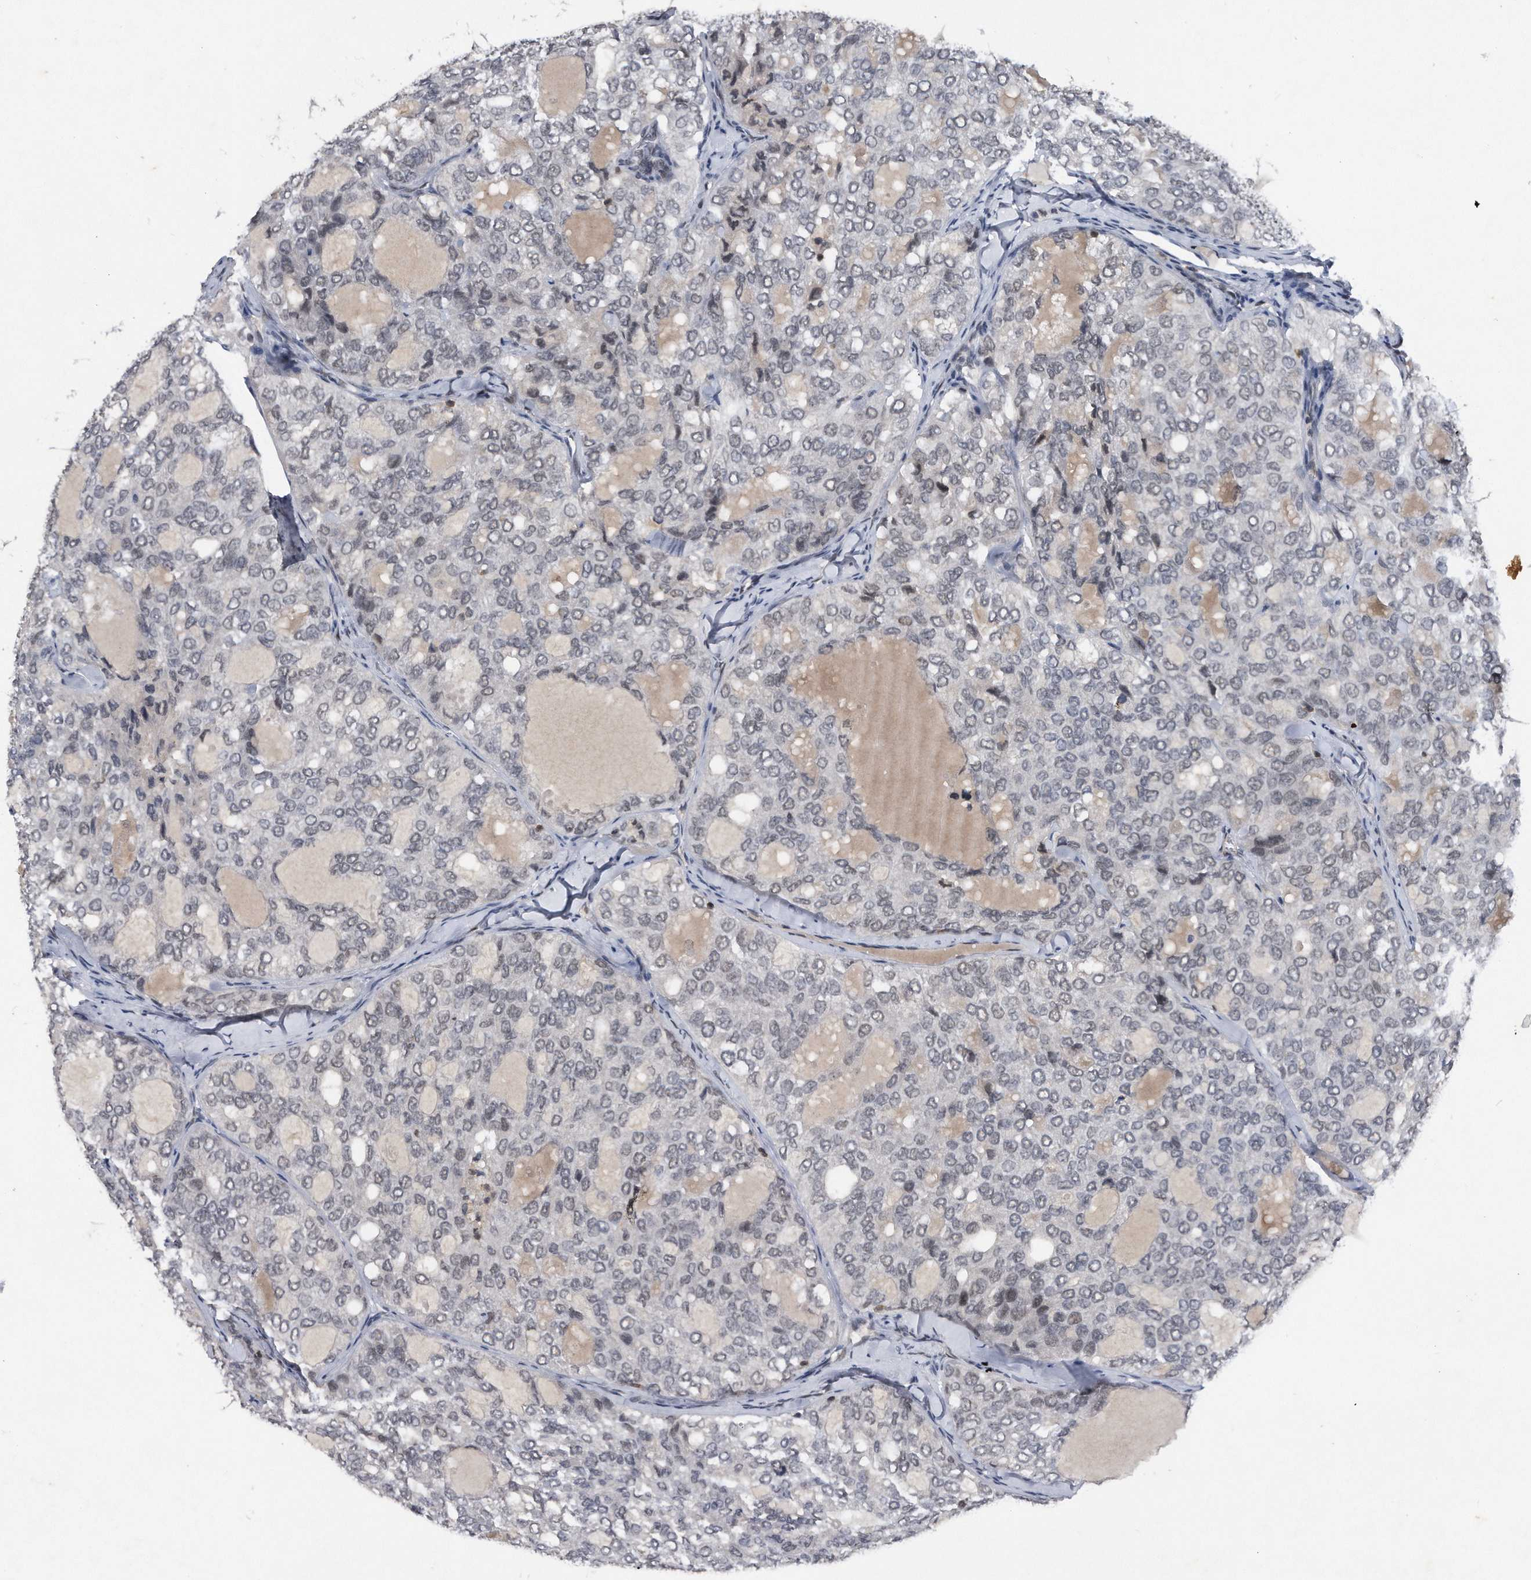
{"staining": {"intensity": "negative", "quantity": "none", "location": "none"}, "tissue": "thyroid cancer", "cell_type": "Tumor cells", "image_type": "cancer", "snomed": [{"axis": "morphology", "description": "Follicular adenoma carcinoma, NOS"}, {"axis": "topography", "description": "Thyroid gland"}], "caption": "Immunohistochemistry histopathology image of neoplastic tissue: human thyroid cancer stained with DAB demonstrates no significant protein staining in tumor cells.", "gene": "VIRMA", "patient": {"sex": "male", "age": 75}}